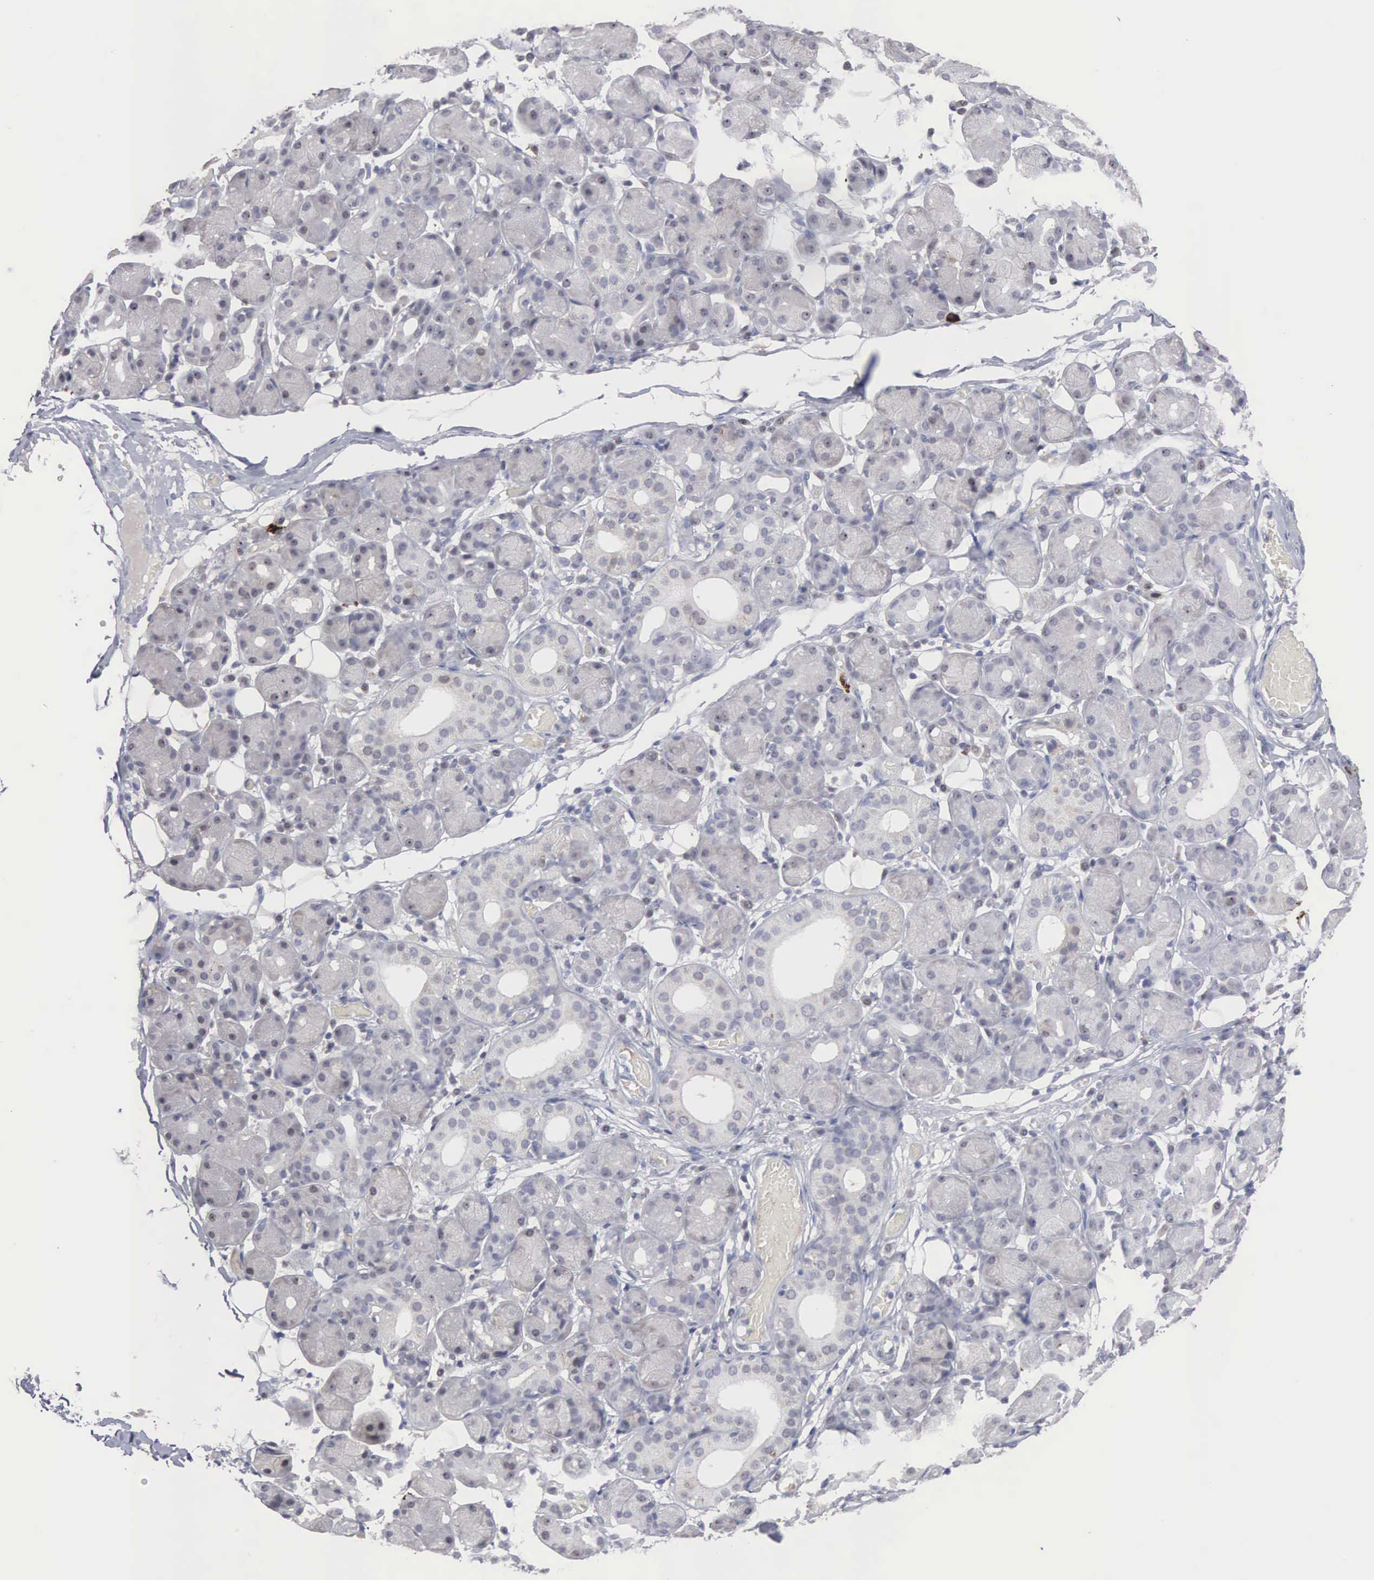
{"staining": {"intensity": "negative", "quantity": "none", "location": "none"}, "tissue": "salivary gland", "cell_type": "Glandular cells", "image_type": "normal", "snomed": [{"axis": "morphology", "description": "Normal tissue, NOS"}, {"axis": "topography", "description": "Salivary gland"}, {"axis": "topography", "description": "Peripheral nerve tissue"}], "caption": "This is an immunohistochemistry (IHC) photomicrograph of normal human salivary gland. There is no expression in glandular cells.", "gene": "ACOT4", "patient": {"sex": "male", "age": 62}}